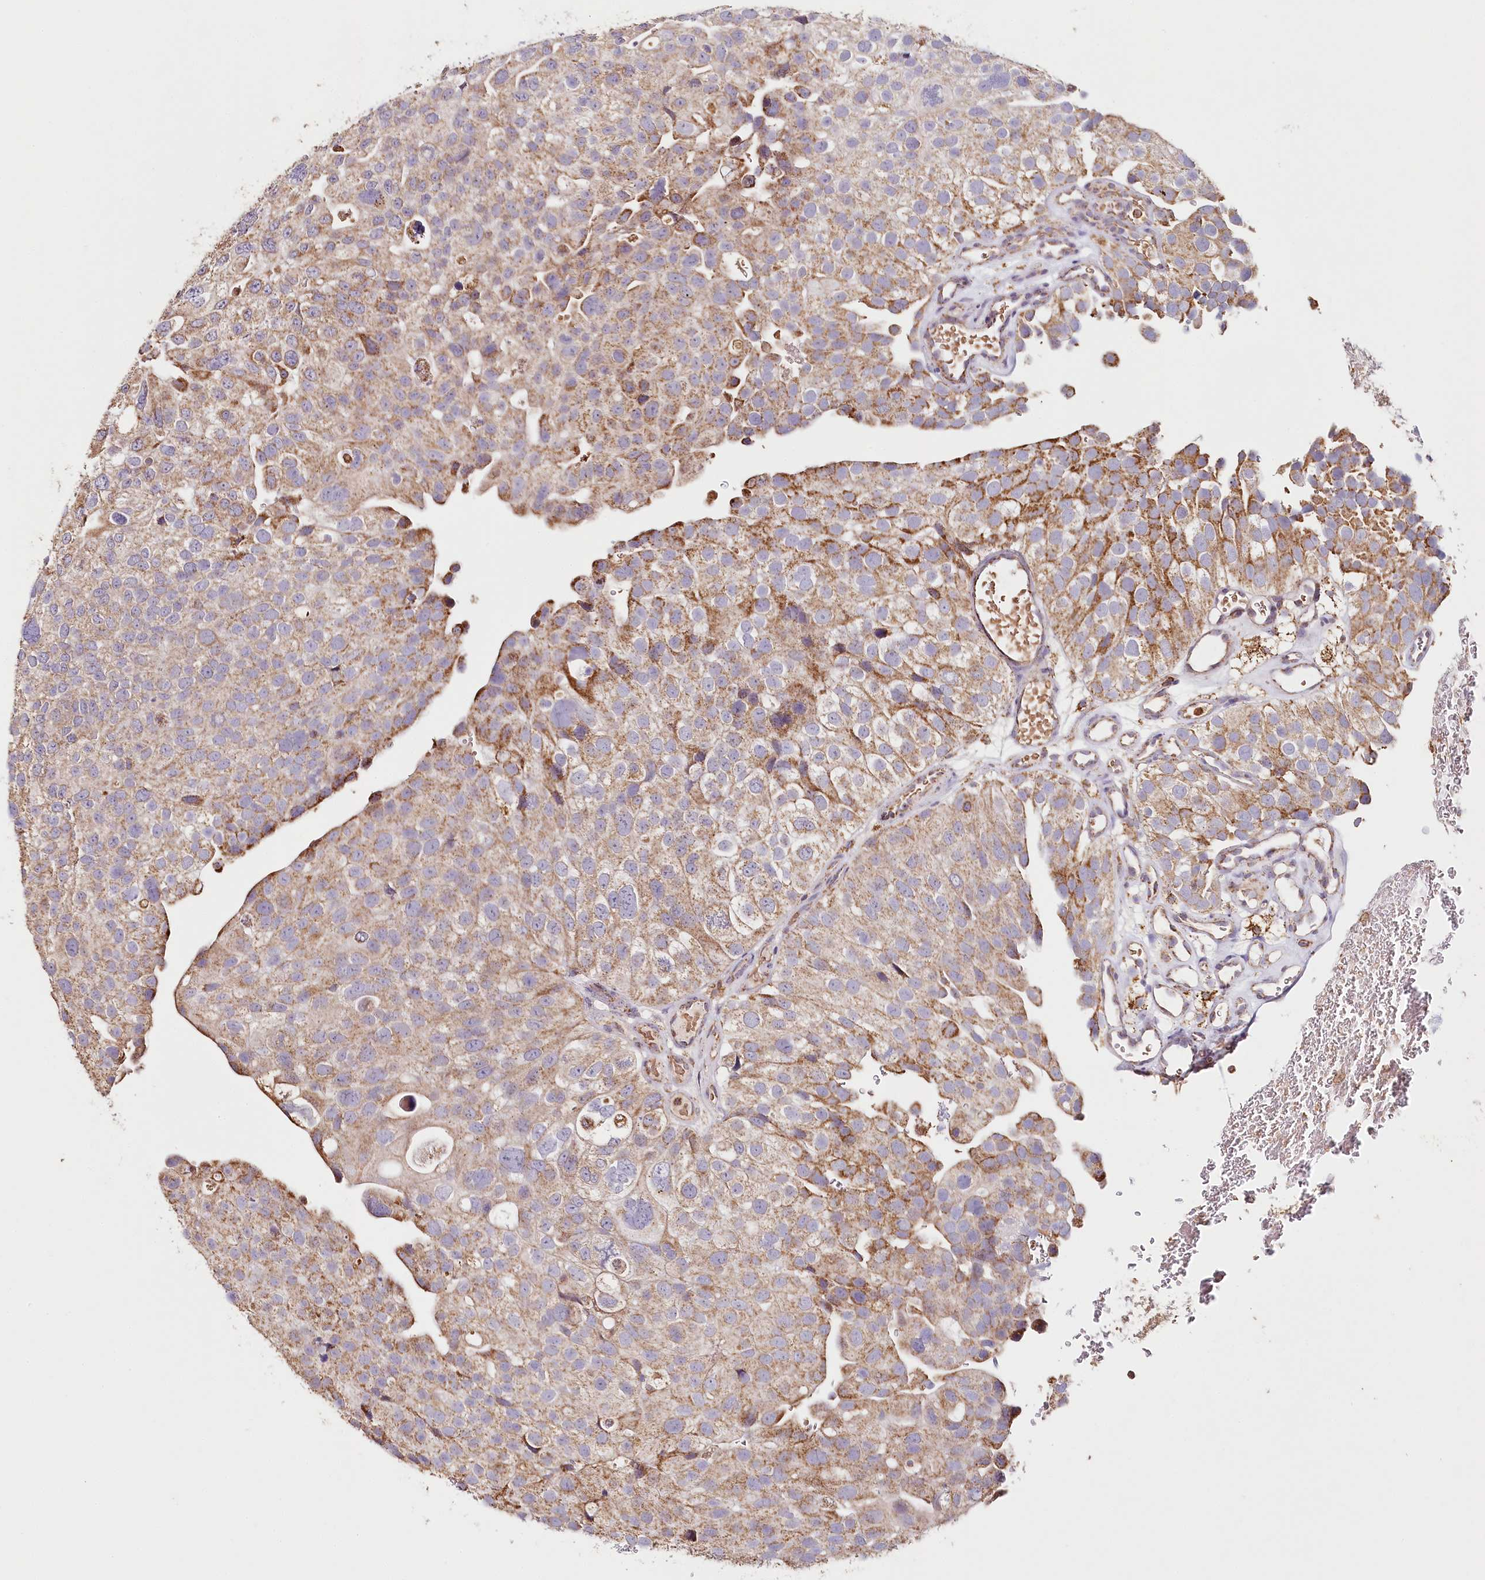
{"staining": {"intensity": "moderate", "quantity": ">75%", "location": "cytoplasmic/membranous"}, "tissue": "urothelial cancer", "cell_type": "Tumor cells", "image_type": "cancer", "snomed": [{"axis": "morphology", "description": "Urothelial carcinoma, Low grade"}, {"axis": "topography", "description": "Urinary bladder"}], "caption": "This is an image of IHC staining of urothelial carcinoma (low-grade), which shows moderate staining in the cytoplasmic/membranous of tumor cells.", "gene": "MMP25", "patient": {"sex": "male", "age": 78}}